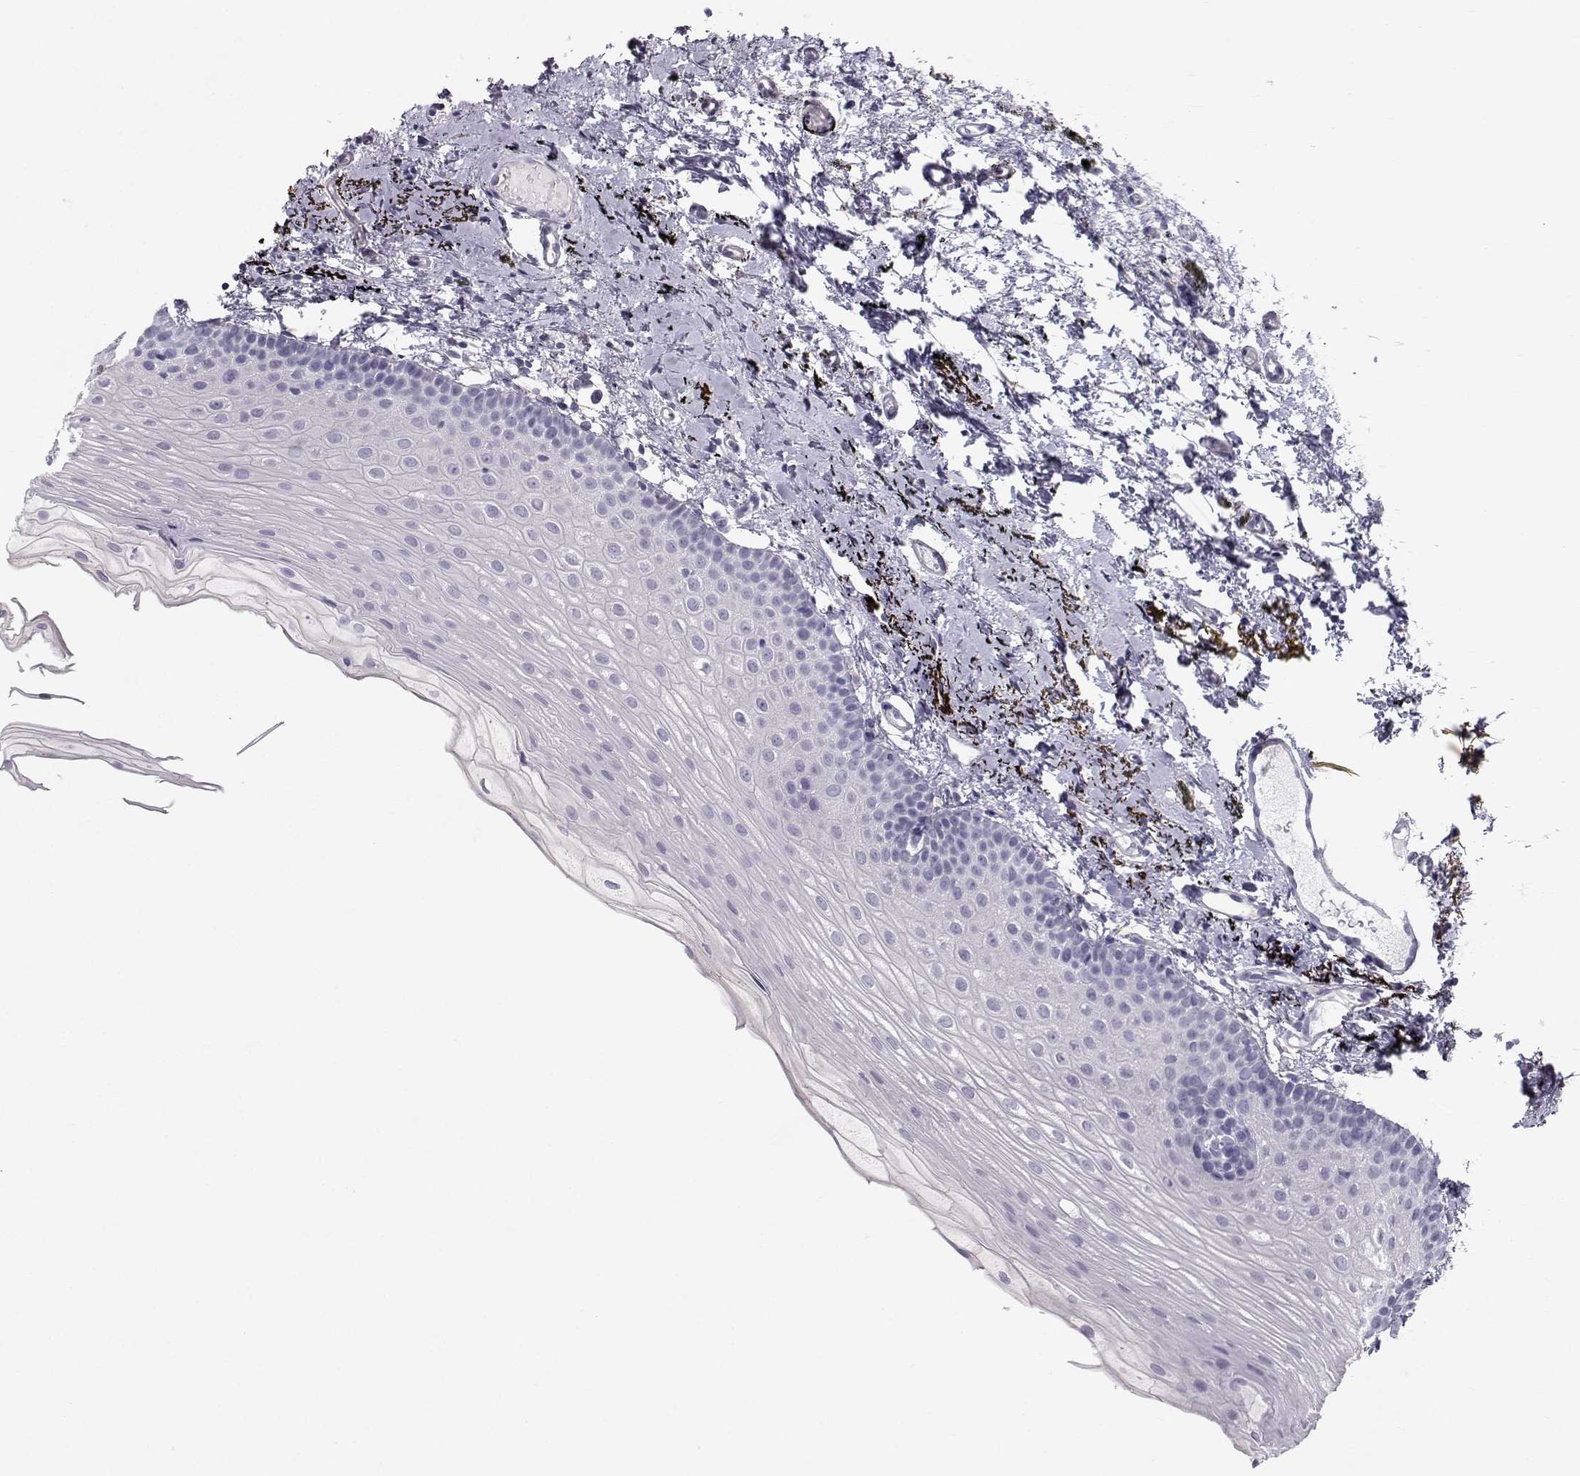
{"staining": {"intensity": "negative", "quantity": "none", "location": "none"}, "tissue": "oral mucosa", "cell_type": "Squamous epithelial cells", "image_type": "normal", "snomed": [{"axis": "morphology", "description": "Normal tissue, NOS"}, {"axis": "topography", "description": "Oral tissue"}], "caption": "The micrograph demonstrates no staining of squamous epithelial cells in normal oral mucosa. (DAB immunohistochemistry with hematoxylin counter stain).", "gene": "SPDYE4", "patient": {"sex": "female", "age": 57}}